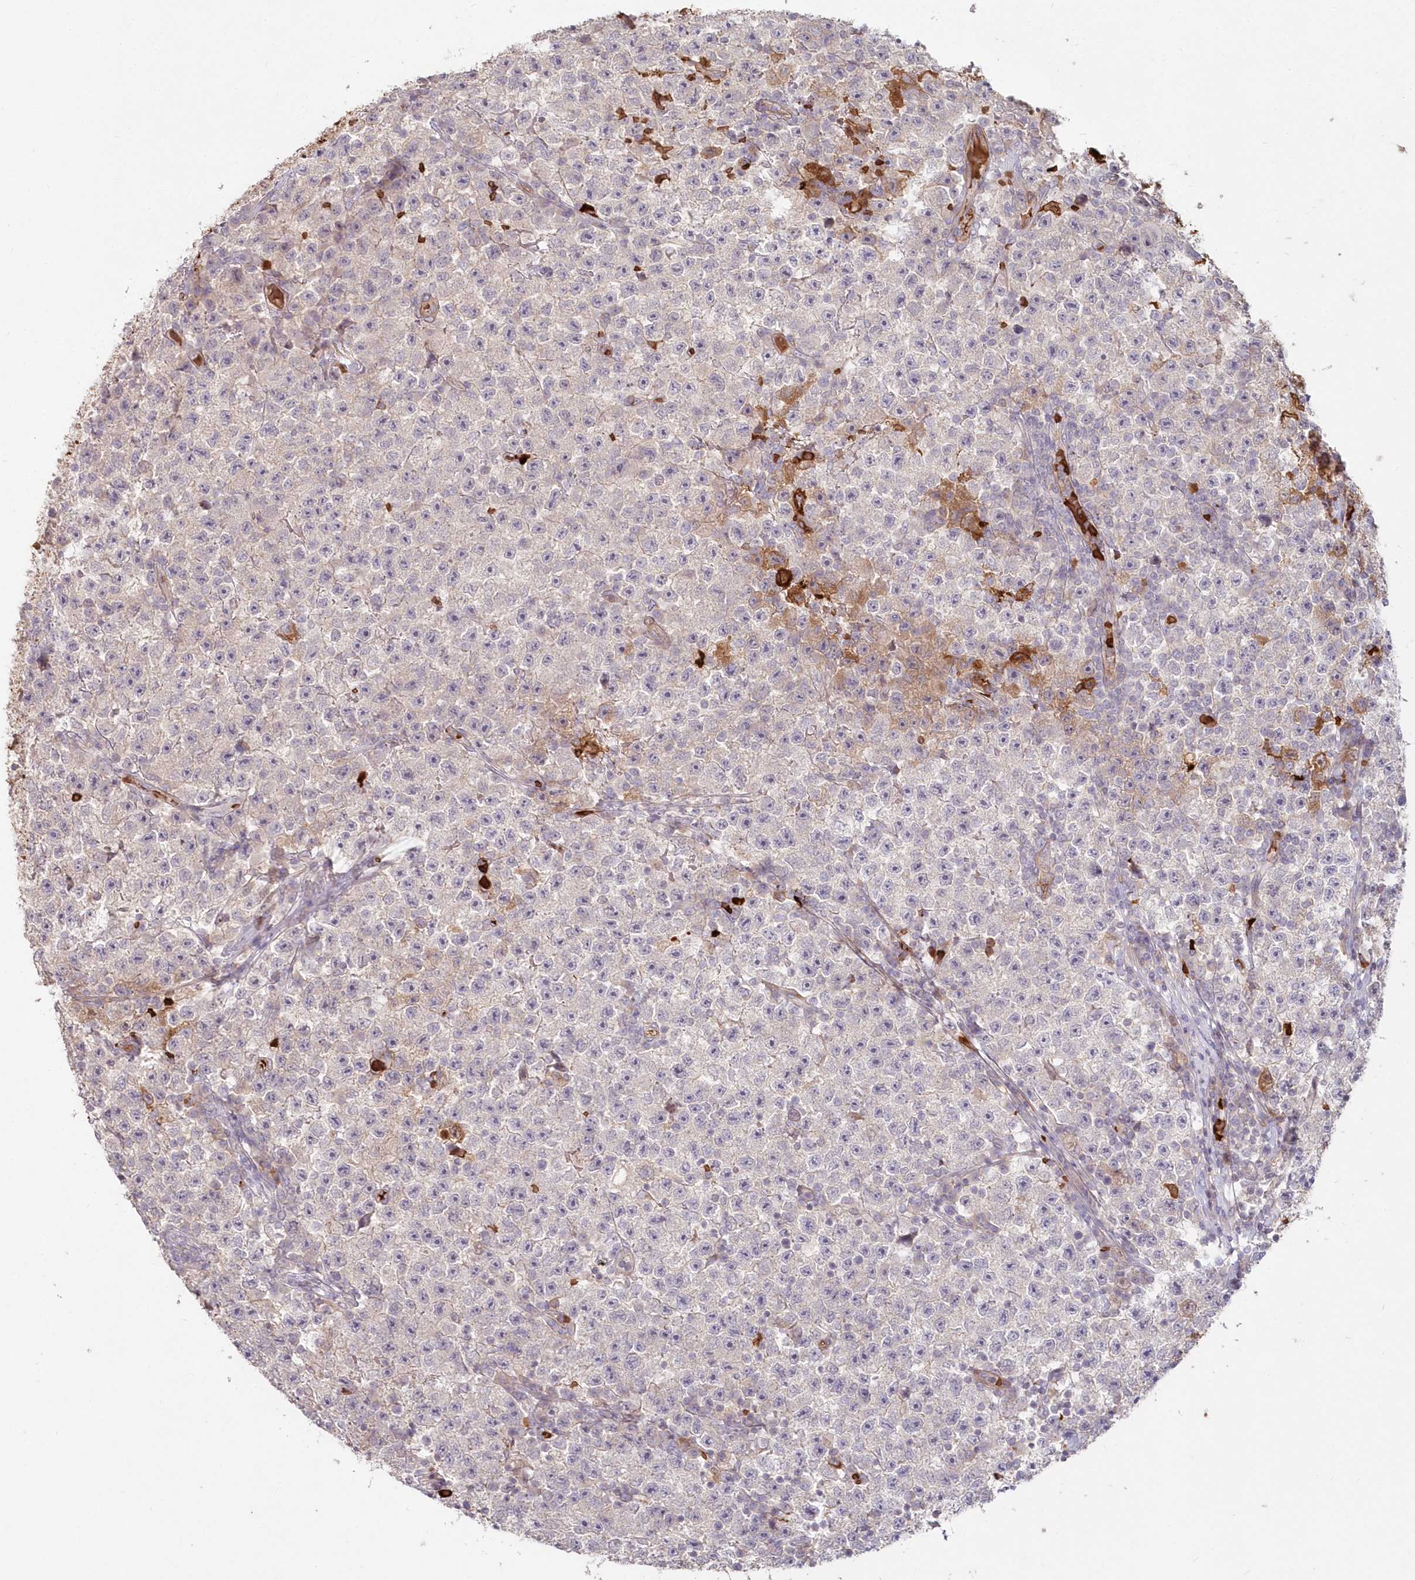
{"staining": {"intensity": "moderate", "quantity": "<25%", "location": "cytoplasmic/membranous"}, "tissue": "testis cancer", "cell_type": "Tumor cells", "image_type": "cancer", "snomed": [{"axis": "morphology", "description": "Seminoma, NOS"}, {"axis": "topography", "description": "Testis"}], "caption": "Protein staining of testis cancer tissue displays moderate cytoplasmic/membranous positivity in approximately <25% of tumor cells. The staining was performed using DAB (3,3'-diaminobenzidine) to visualize the protein expression in brown, while the nuclei were stained in blue with hematoxylin (Magnification: 20x).", "gene": "SERINC1", "patient": {"sex": "male", "age": 22}}